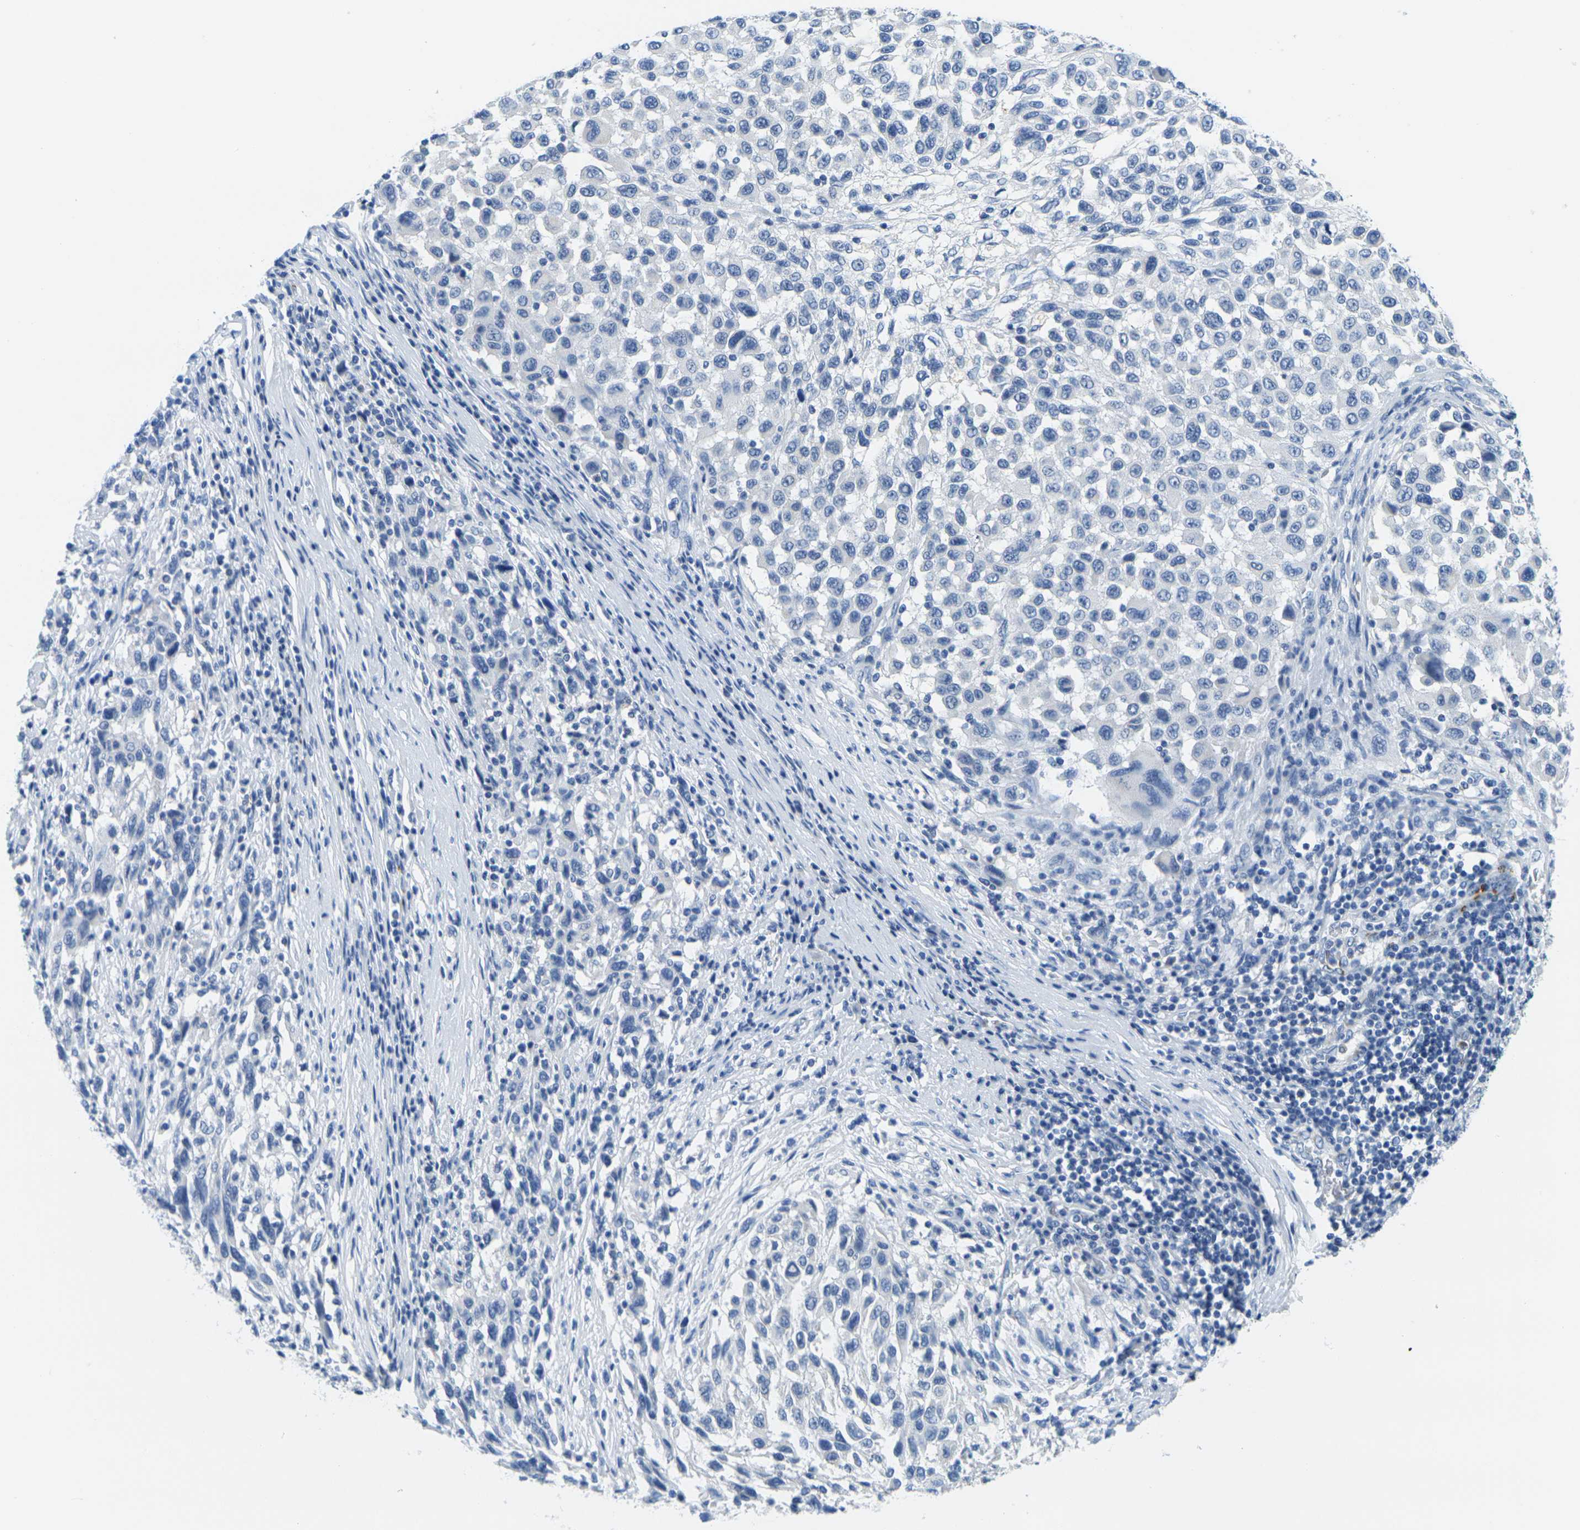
{"staining": {"intensity": "negative", "quantity": "none", "location": "none"}, "tissue": "melanoma", "cell_type": "Tumor cells", "image_type": "cancer", "snomed": [{"axis": "morphology", "description": "Malignant melanoma, Metastatic site"}, {"axis": "topography", "description": "Lymph node"}], "caption": "A micrograph of human melanoma is negative for staining in tumor cells. The staining is performed using DAB (3,3'-diaminobenzidine) brown chromogen with nuclei counter-stained in using hematoxylin.", "gene": "FAM3D", "patient": {"sex": "male", "age": 61}}